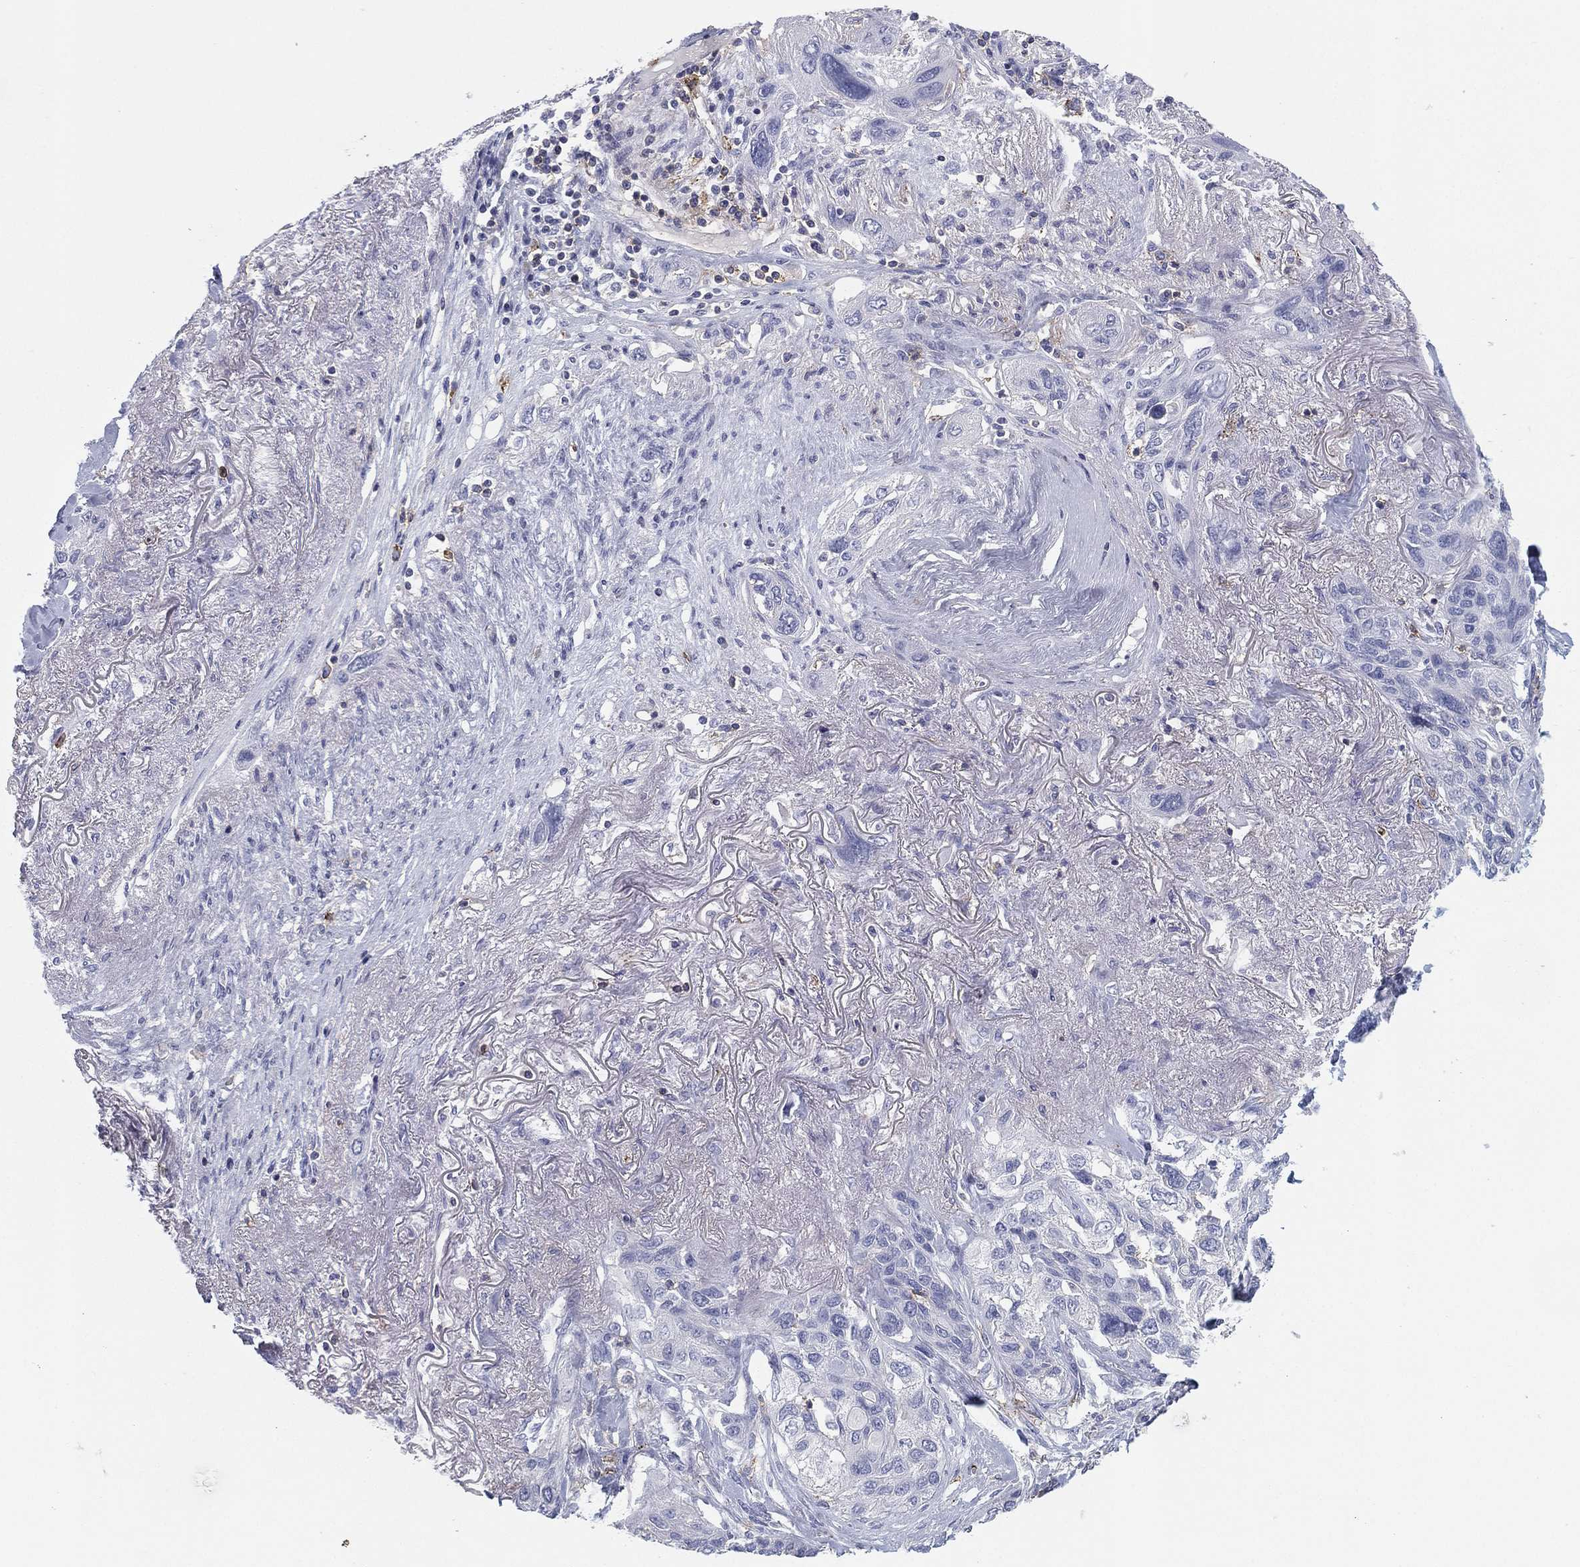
{"staining": {"intensity": "negative", "quantity": "none", "location": "none"}, "tissue": "lung cancer", "cell_type": "Tumor cells", "image_type": "cancer", "snomed": [{"axis": "morphology", "description": "Squamous cell carcinoma, NOS"}, {"axis": "topography", "description": "Lung"}], "caption": "This histopathology image is of lung squamous cell carcinoma stained with immunohistochemistry (IHC) to label a protein in brown with the nuclei are counter-stained blue. There is no positivity in tumor cells.", "gene": "SELPLG", "patient": {"sex": "female", "age": 70}}